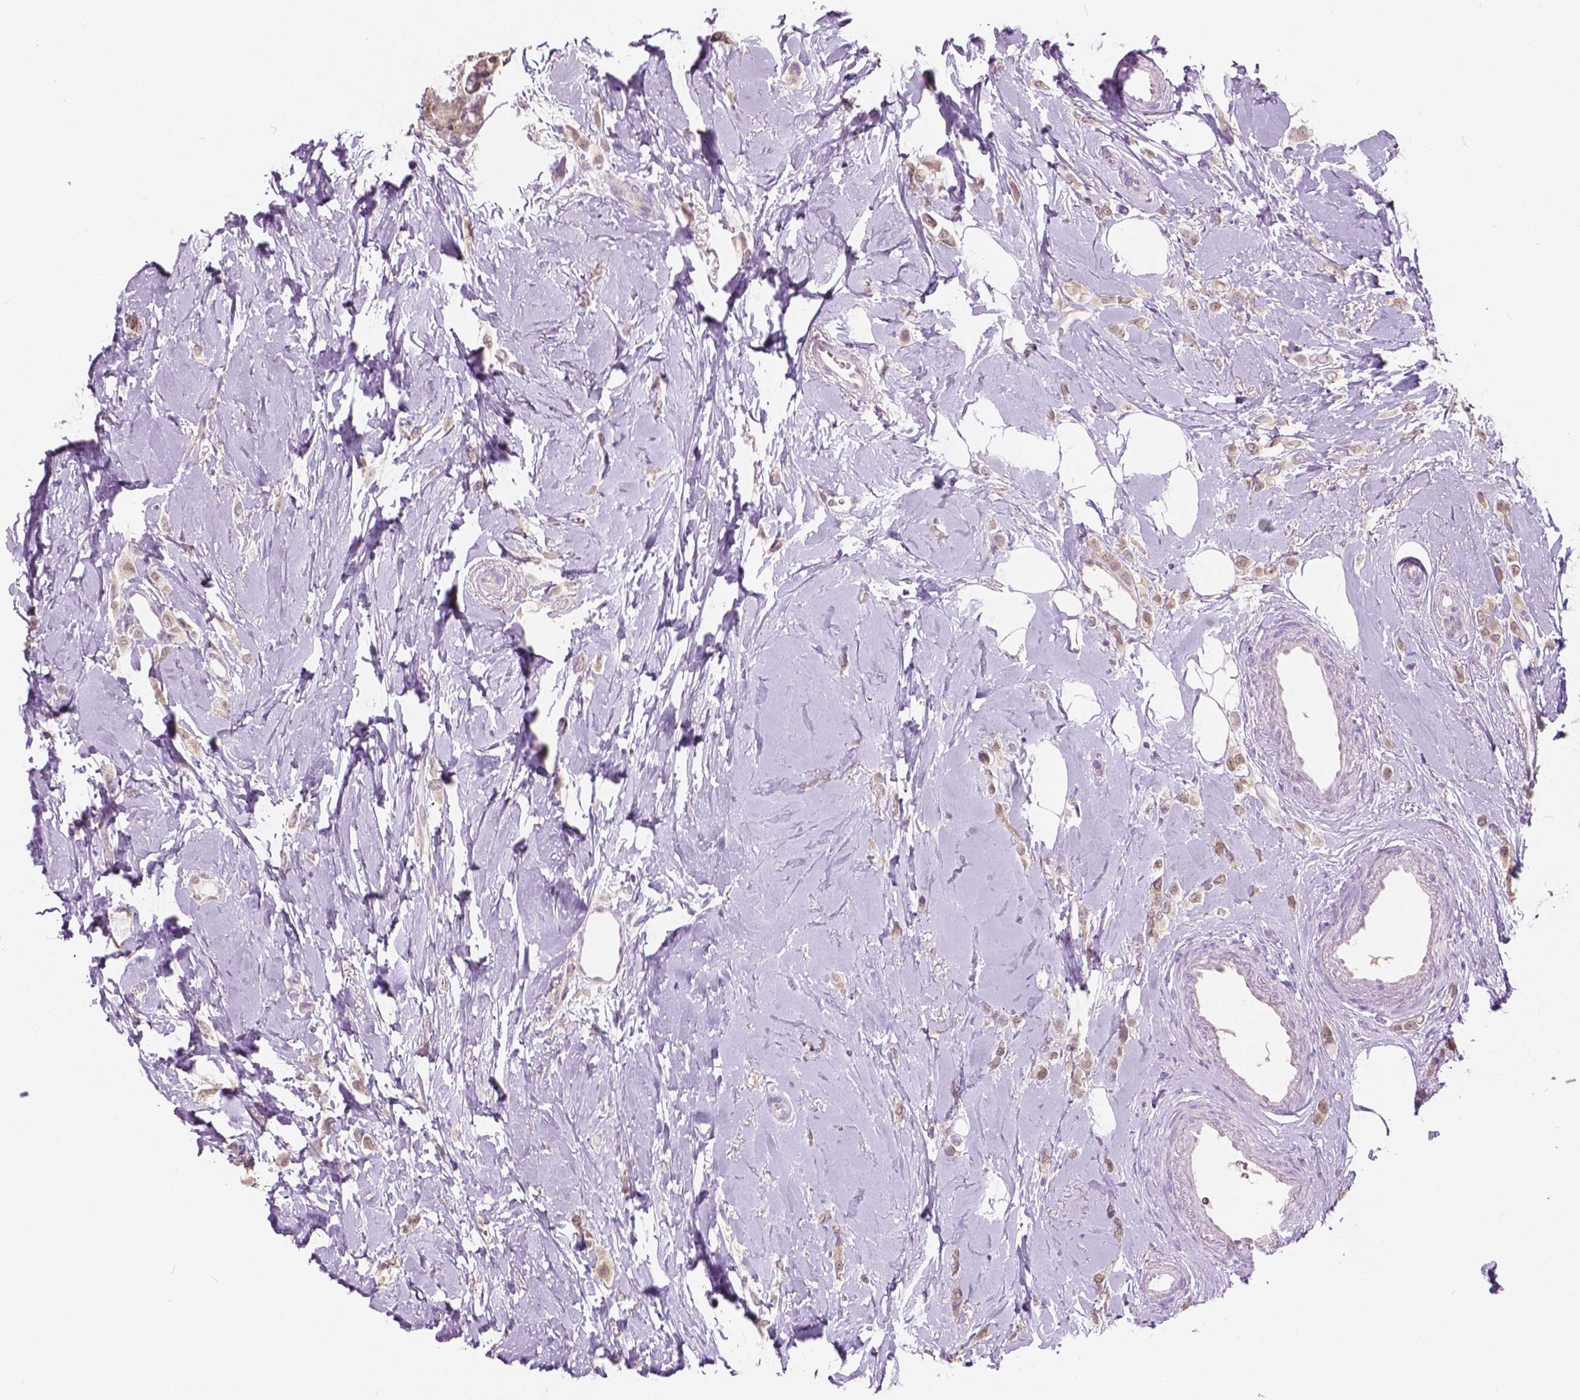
{"staining": {"intensity": "weak", "quantity": ">75%", "location": "cytoplasmic/membranous"}, "tissue": "breast cancer", "cell_type": "Tumor cells", "image_type": "cancer", "snomed": [{"axis": "morphology", "description": "Lobular carcinoma"}, {"axis": "topography", "description": "Breast"}], "caption": "This is an image of IHC staining of breast cancer (lobular carcinoma), which shows weak staining in the cytoplasmic/membranous of tumor cells.", "gene": "TKFC", "patient": {"sex": "female", "age": 66}}